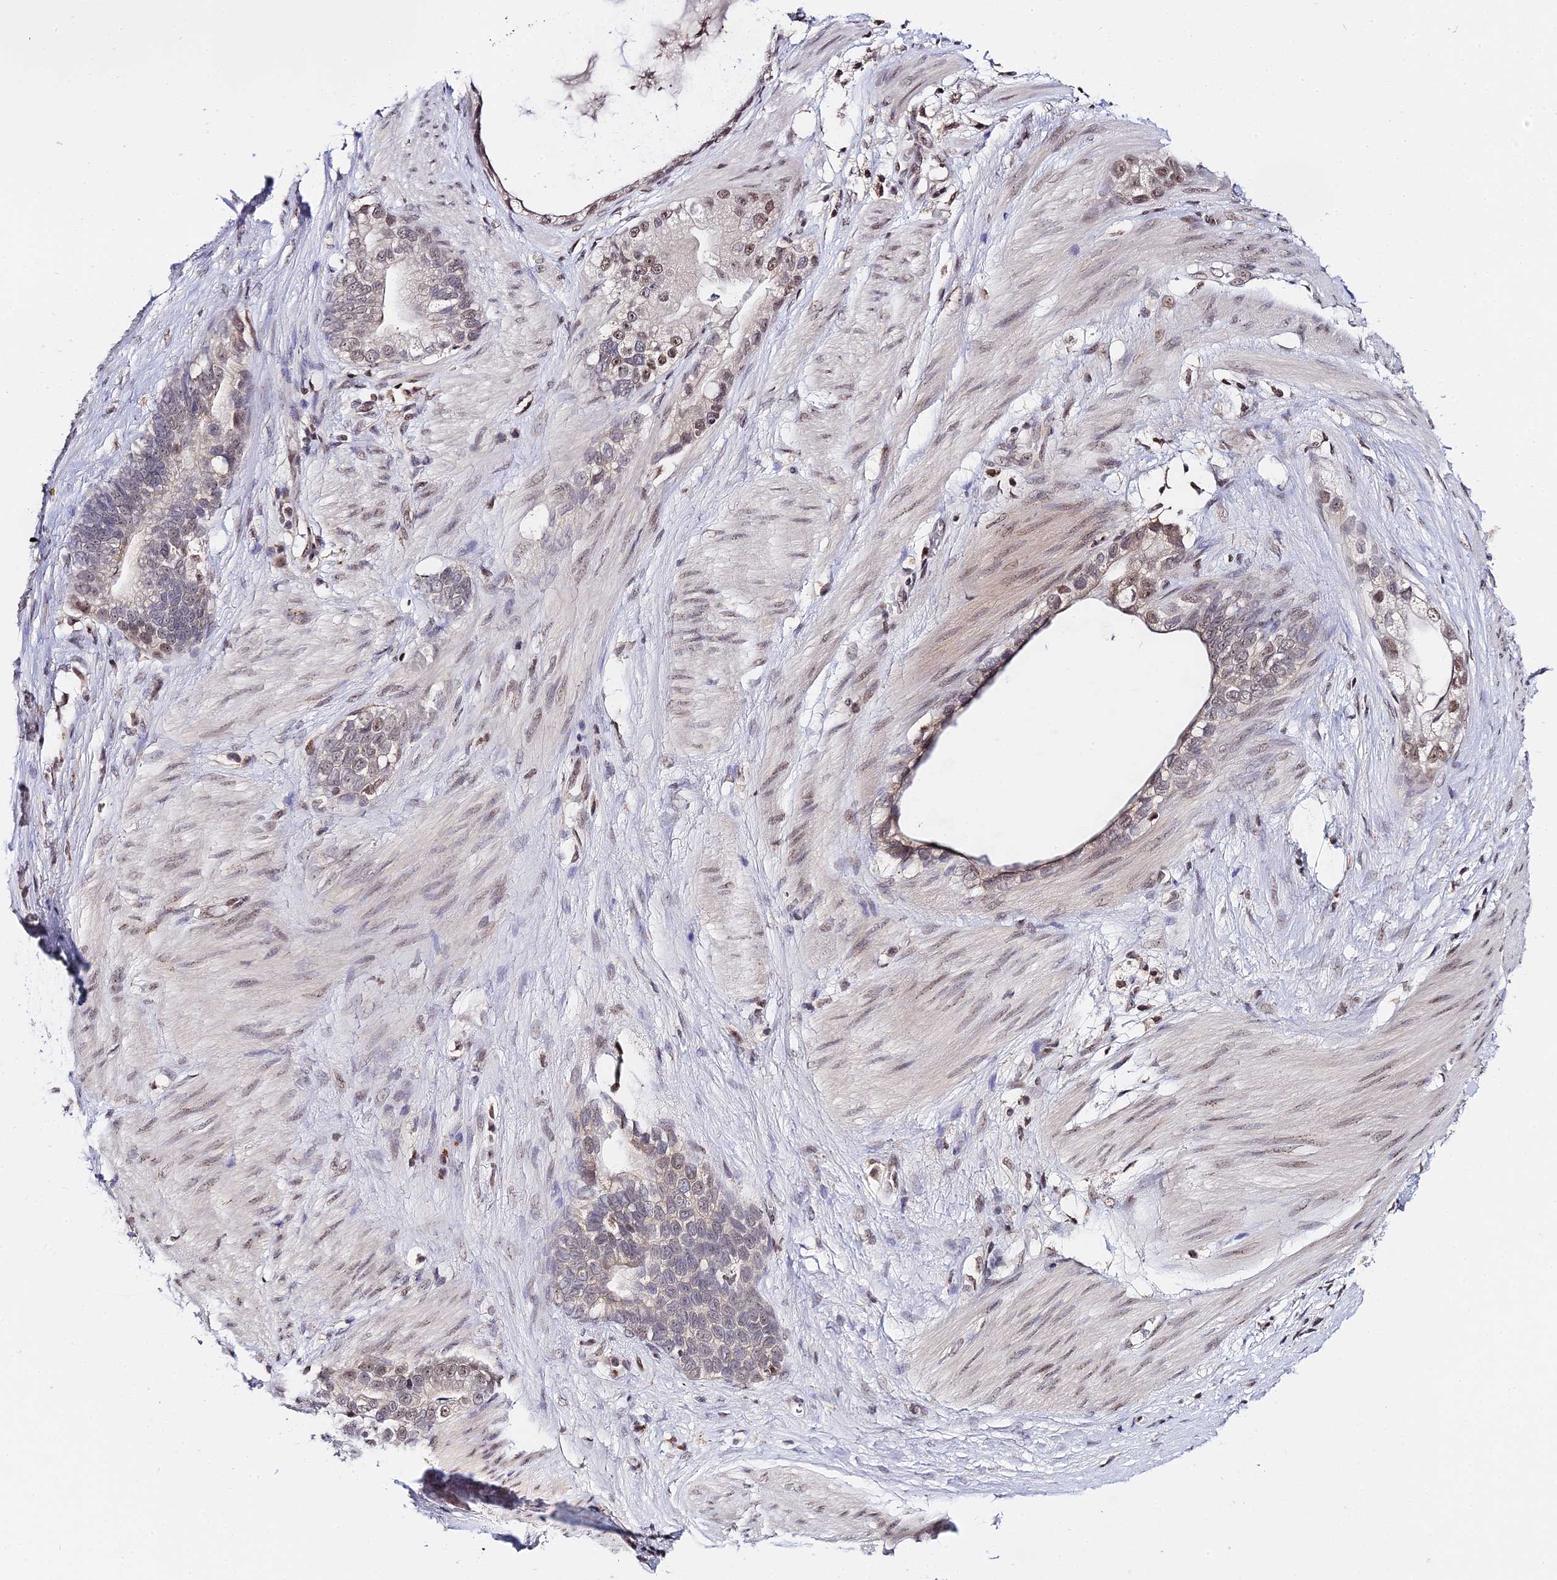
{"staining": {"intensity": "moderate", "quantity": "25%-75%", "location": "nuclear"}, "tissue": "stomach cancer", "cell_type": "Tumor cells", "image_type": "cancer", "snomed": [{"axis": "morphology", "description": "Adenocarcinoma, NOS"}, {"axis": "topography", "description": "Stomach"}], "caption": "Immunohistochemistry histopathology image of adenocarcinoma (stomach) stained for a protein (brown), which exhibits medium levels of moderate nuclear positivity in about 25%-75% of tumor cells.", "gene": "EXOSC3", "patient": {"sex": "male", "age": 55}}